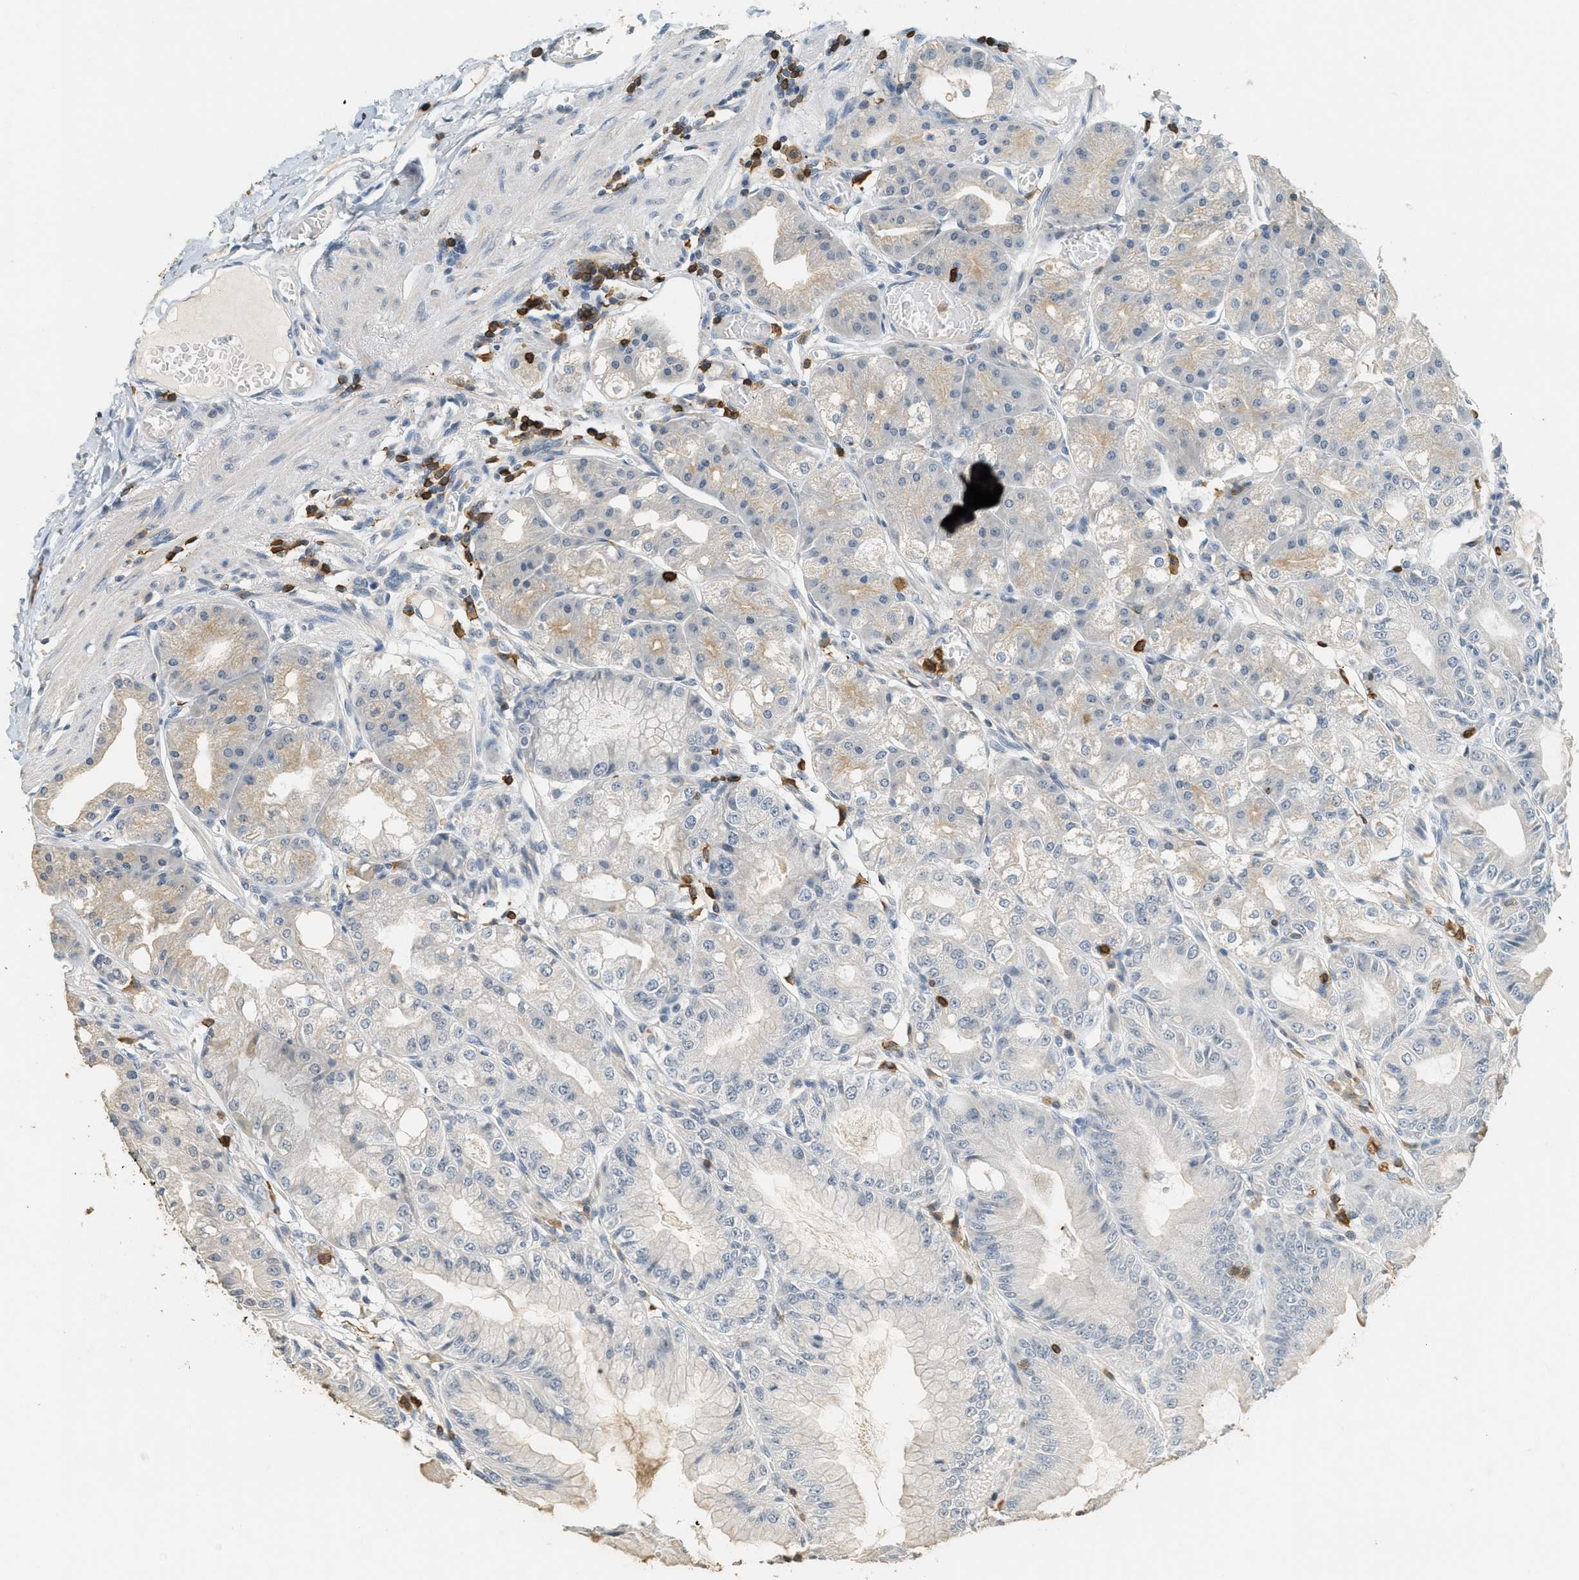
{"staining": {"intensity": "weak", "quantity": "25%-75%", "location": "cytoplasmic/membranous"}, "tissue": "stomach", "cell_type": "Glandular cells", "image_type": "normal", "snomed": [{"axis": "morphology", "description": "Normal tissue, NOS"}, {"axis": "topography", "description": "Stomach, lower"}], "caption": "A brown stain shows weak cytoplasmic/membranous positivity of a protein in glandular cells of unremarkable human stomach.", "gene": "LSP1", "patient": {"sex": "male", "age": 71}}